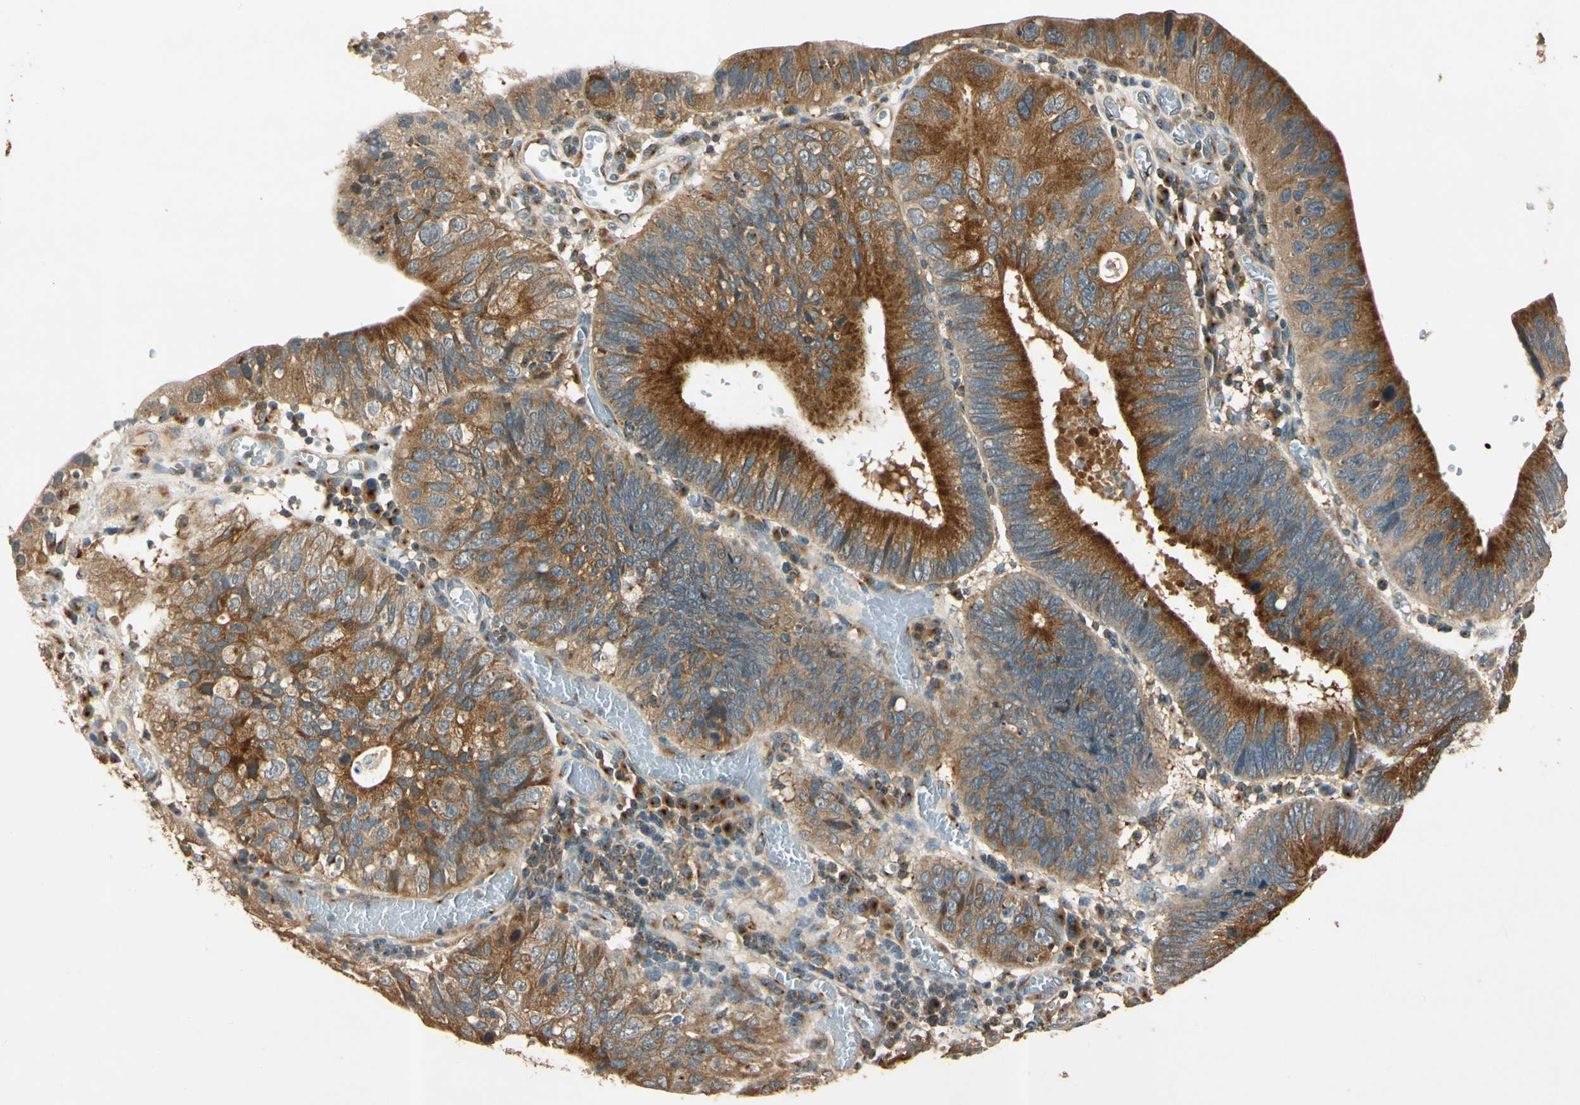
{"staining": {"intensity": "strong", "quantity": ">75%", "location": "cytoplasmic/membranous"}, "tissue": "stomach cancer", "cell_type": "Tumor cells", "image_type": "cancer", "snomed": [{"axis": "morphology", "description": "Adenocarcinoma, NOS"}, {"axis": "topography", "description": "Stomach"}], "caption": "Protein analysis of adenocarcinoma (stomach) tissue exhibits strong cytoplasmic/membranous staining in approximately >75% of tumor cells.", "gene": "AKAP9", "patient": {"sex": "male", "age": 59}}